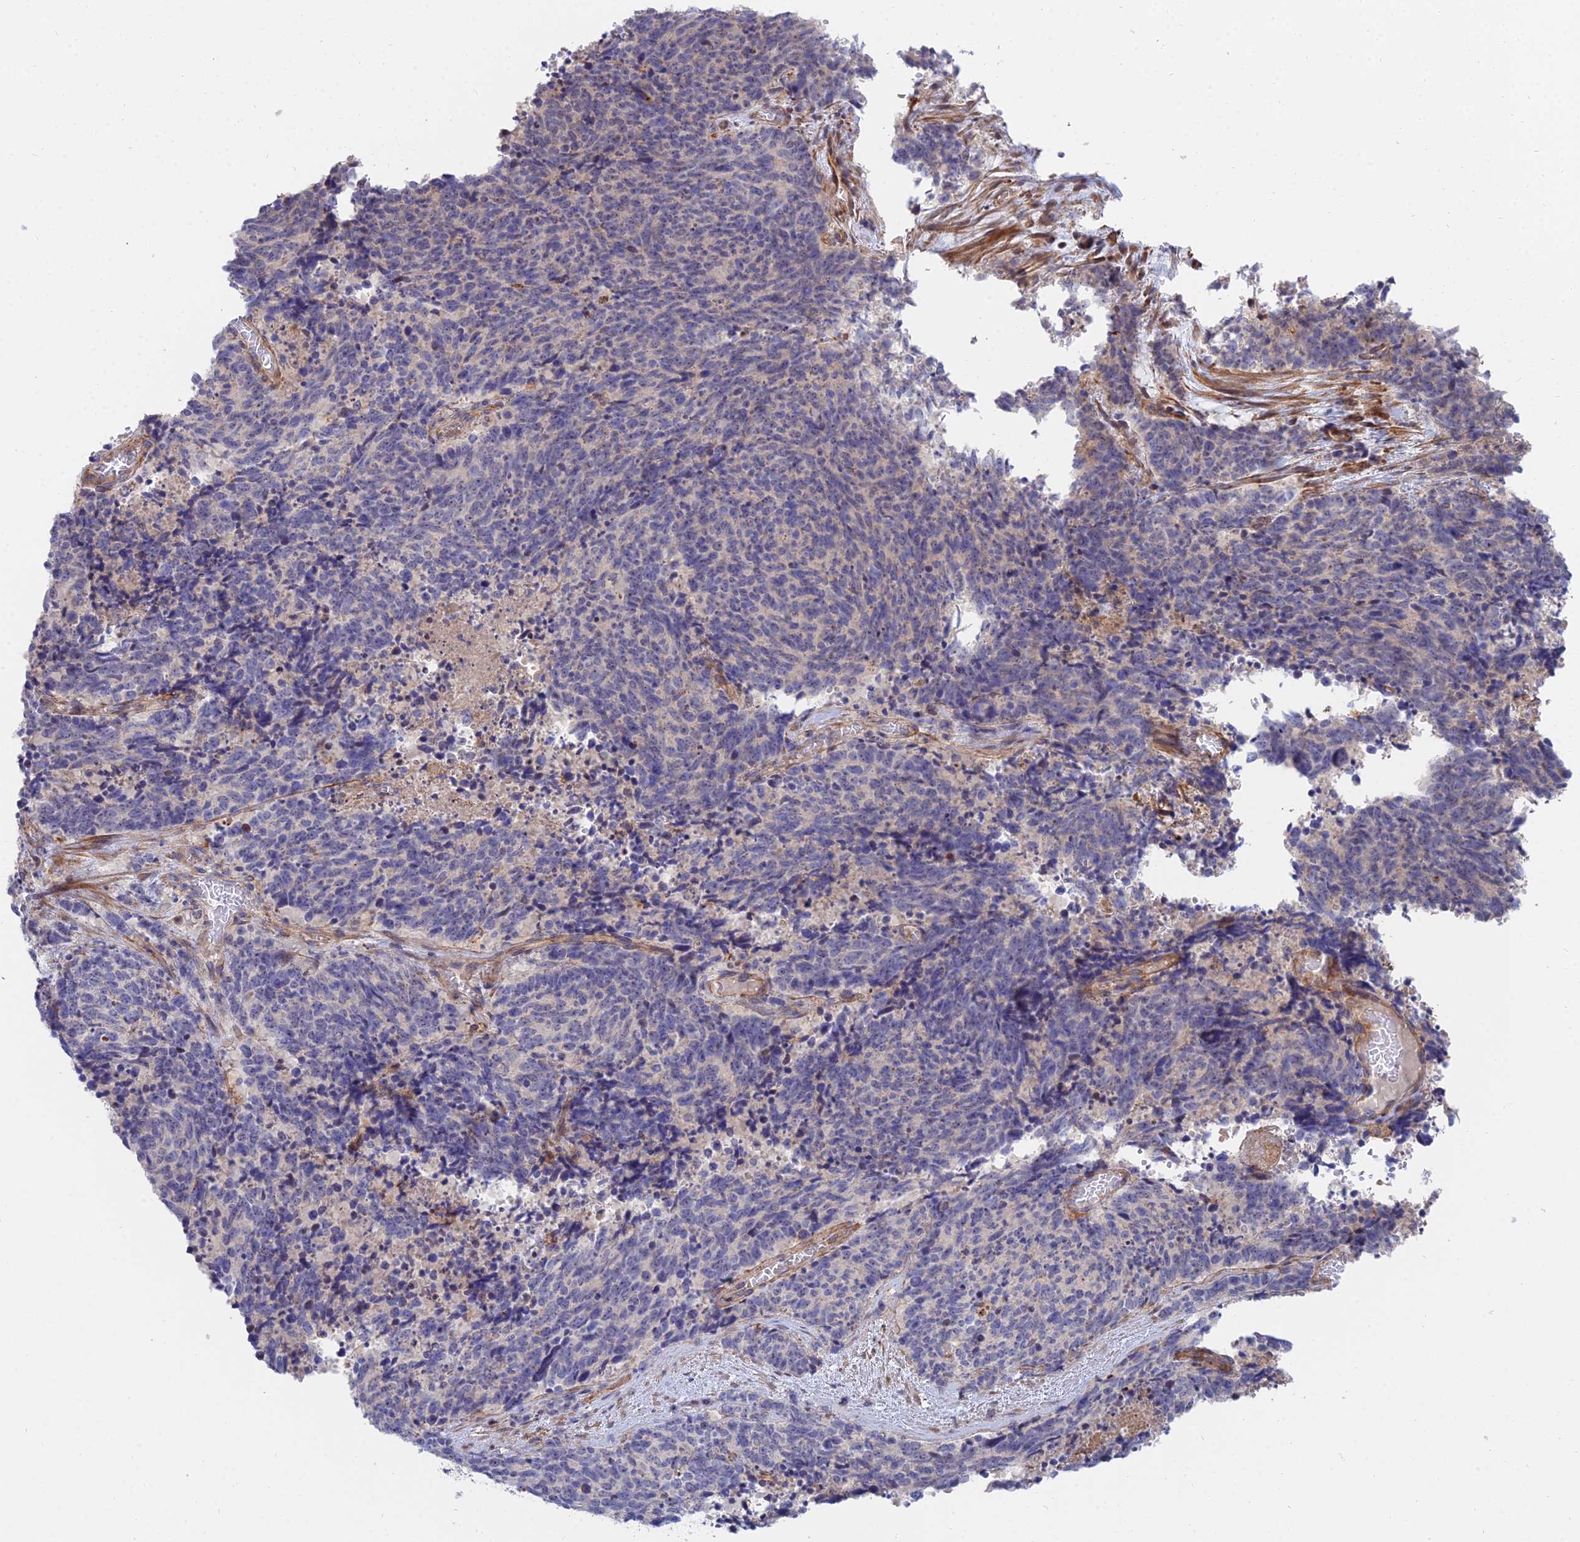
{"staining": {"intensity": "negative", "quantity": "none", "location": "none"}, "tissue": "cervical cancer", "cell_type": "Tumor cells", "image_type": "cancer", "snomed": [{"axis": "morphology", "description": "Squamous cell carcinoma, NOS"}, {"axis": "topography", "description": "Cervix"}], "caption": "Tumor cells show no significant protein staining in squamous cell carcinoma (cervical).", "gene": "TRIM43B", "patient": {"sex": "female", "age": 29}}